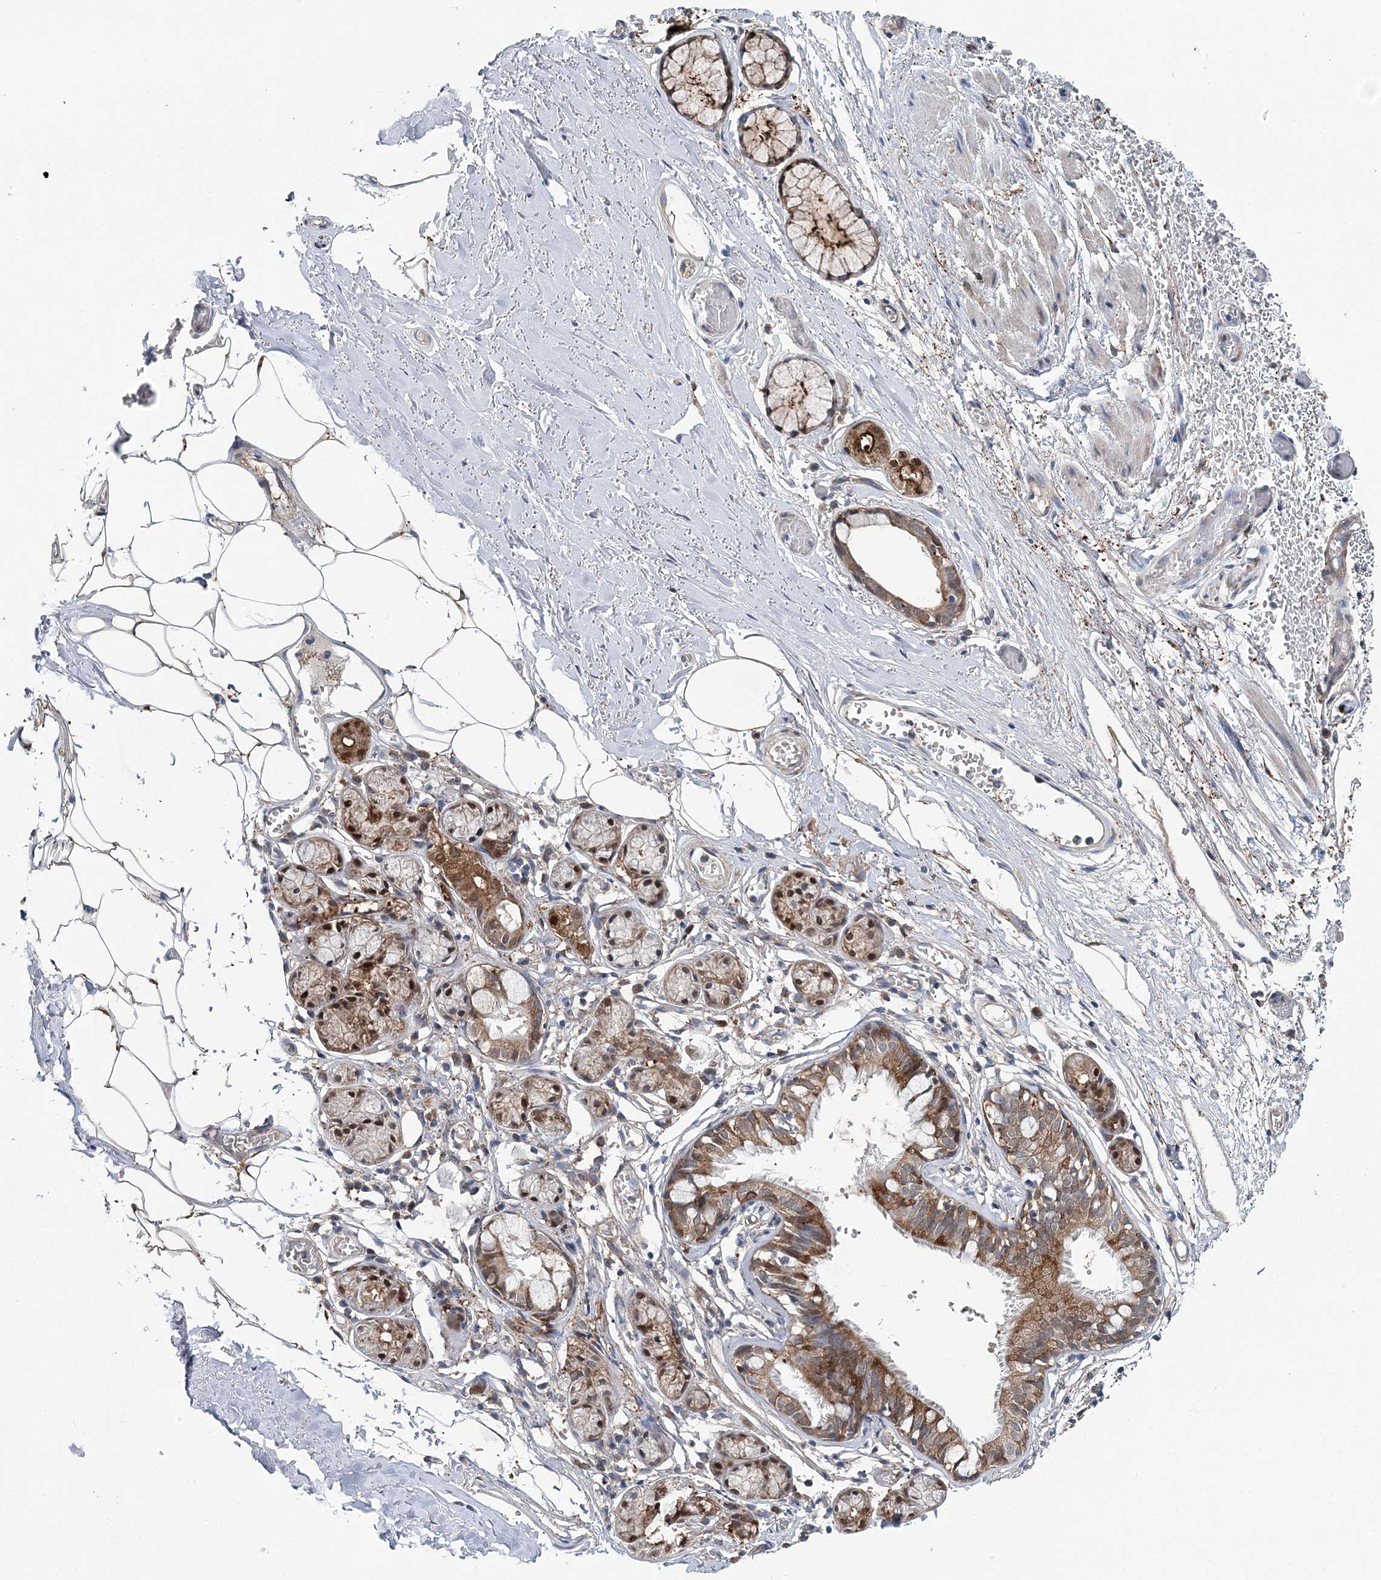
{"staining": {"intensity": "moderate", "quantity": ">75%", "location": "cytoplasmic/membranous"}, "tissue": "bronchus", "cell_type": "Respiratory epithelial cells", "image_type": "normal", "snomed": [{"axis": "morphology", "description": "Normal tissue, NOS"}, {"axis": "topography", "description": "Bronchus"}, {"axis": "topography", "description": "Lung"}], "caption": "Bronchus was stained to show a protein in brown. There is medium levels of moderate cytoplasmic/membranous expression in approximately >75% of respiratory epithelial cells.", "gene": "SPOPL", "patient": {"sex": "male", "age": 56}}